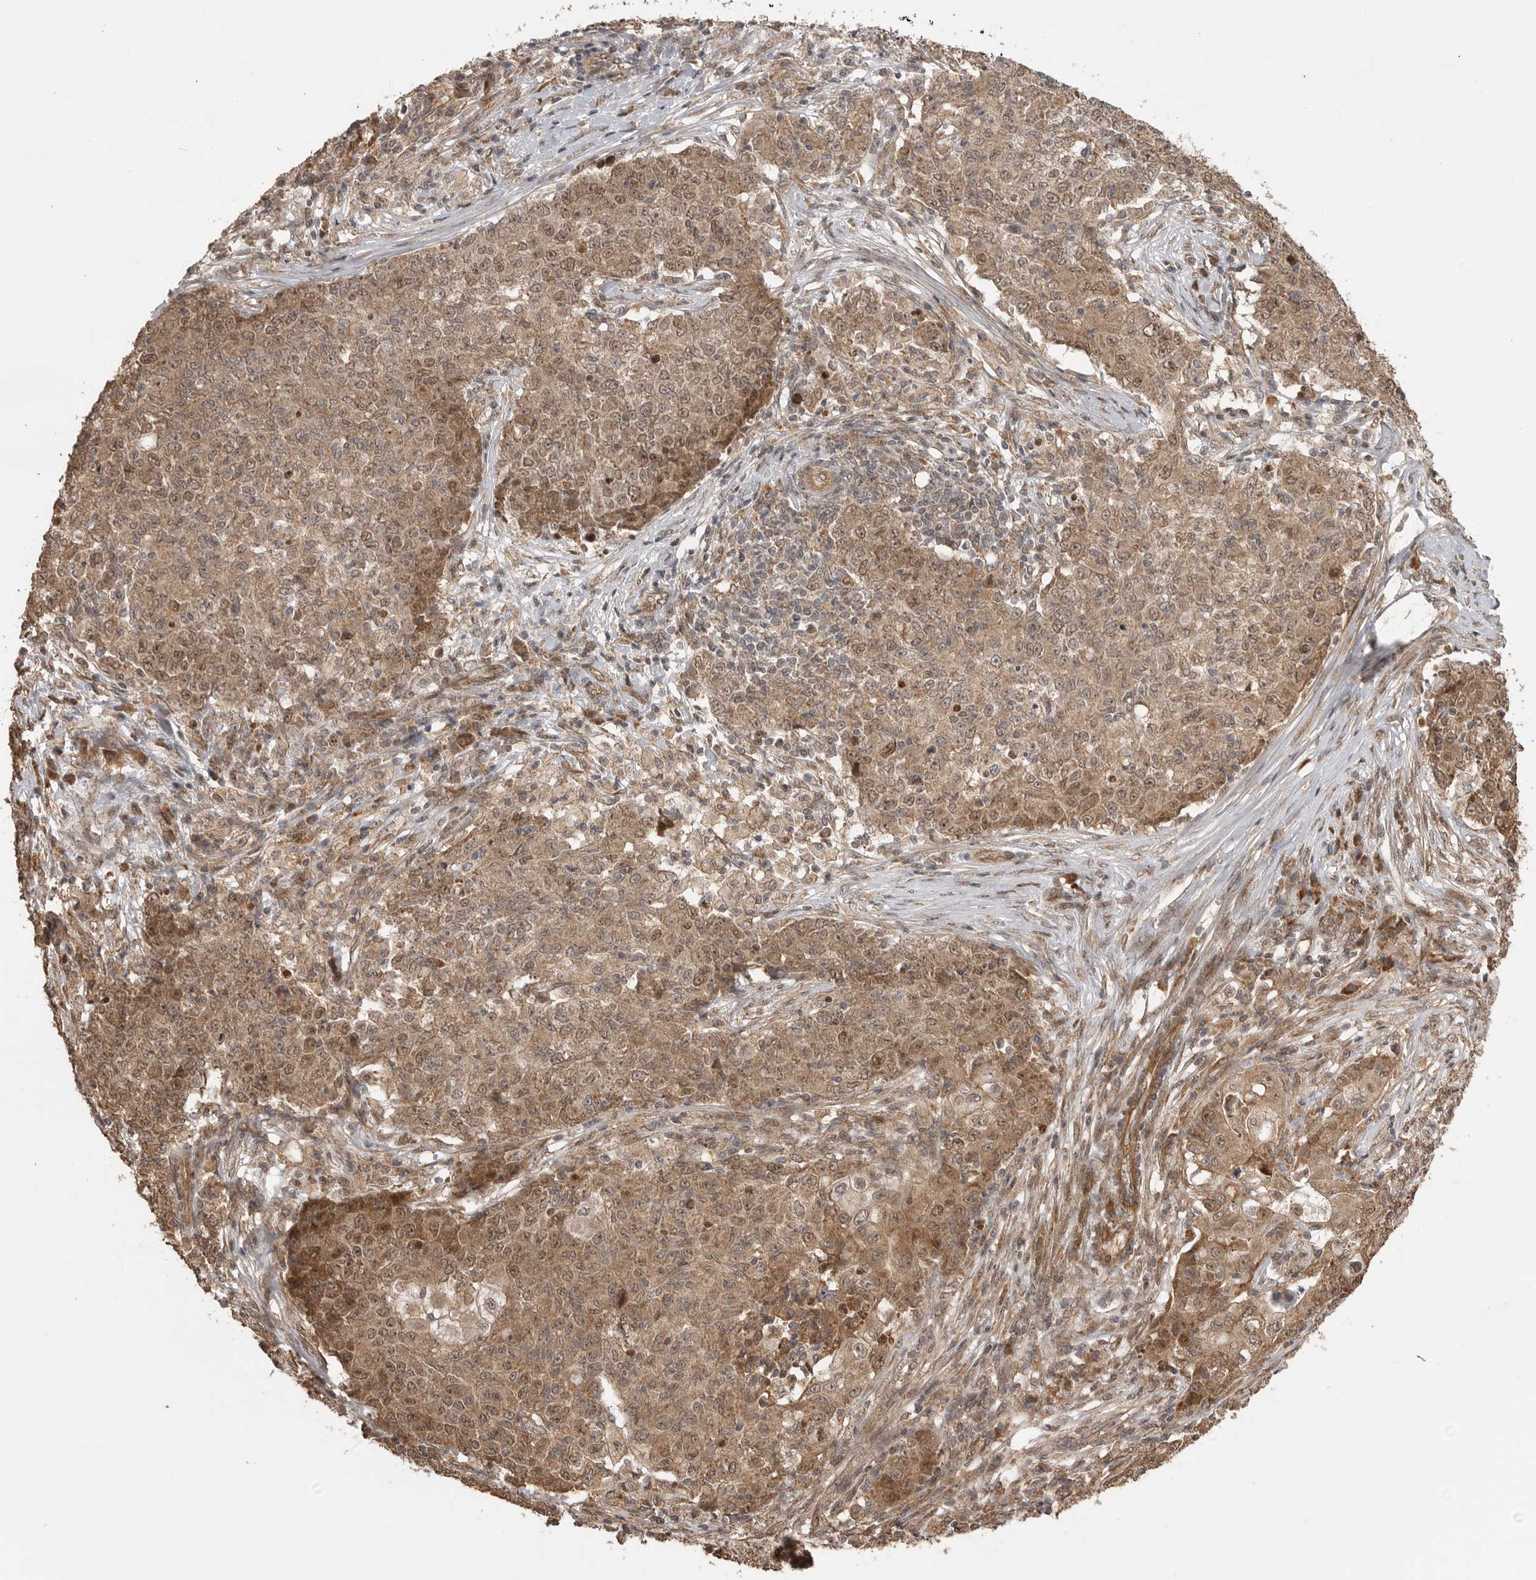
{"staining": {"intensity": "moderate", "quantity": ">75%", "location": "cytoplasmic/membranous,nuclear"}, "tissue": "ovarian cancer", "cell_type": "Tumor cells", "image_type": "cancer", "snomed": [{"axis": "morphology", "description": "Carcinoma, endometroid"}, {"axis": "topography", "description": "Ovary"}], "caption": "Approximately >75% of tumor cells in human ovarian endometroid carcinoma demonstrate moderate cytoplasmic/membranous and nuclear protein staining as visualized by brown immunohistochemical staining.", "gene": "BOC", "patient": {"sex": "female", "age": 42}}